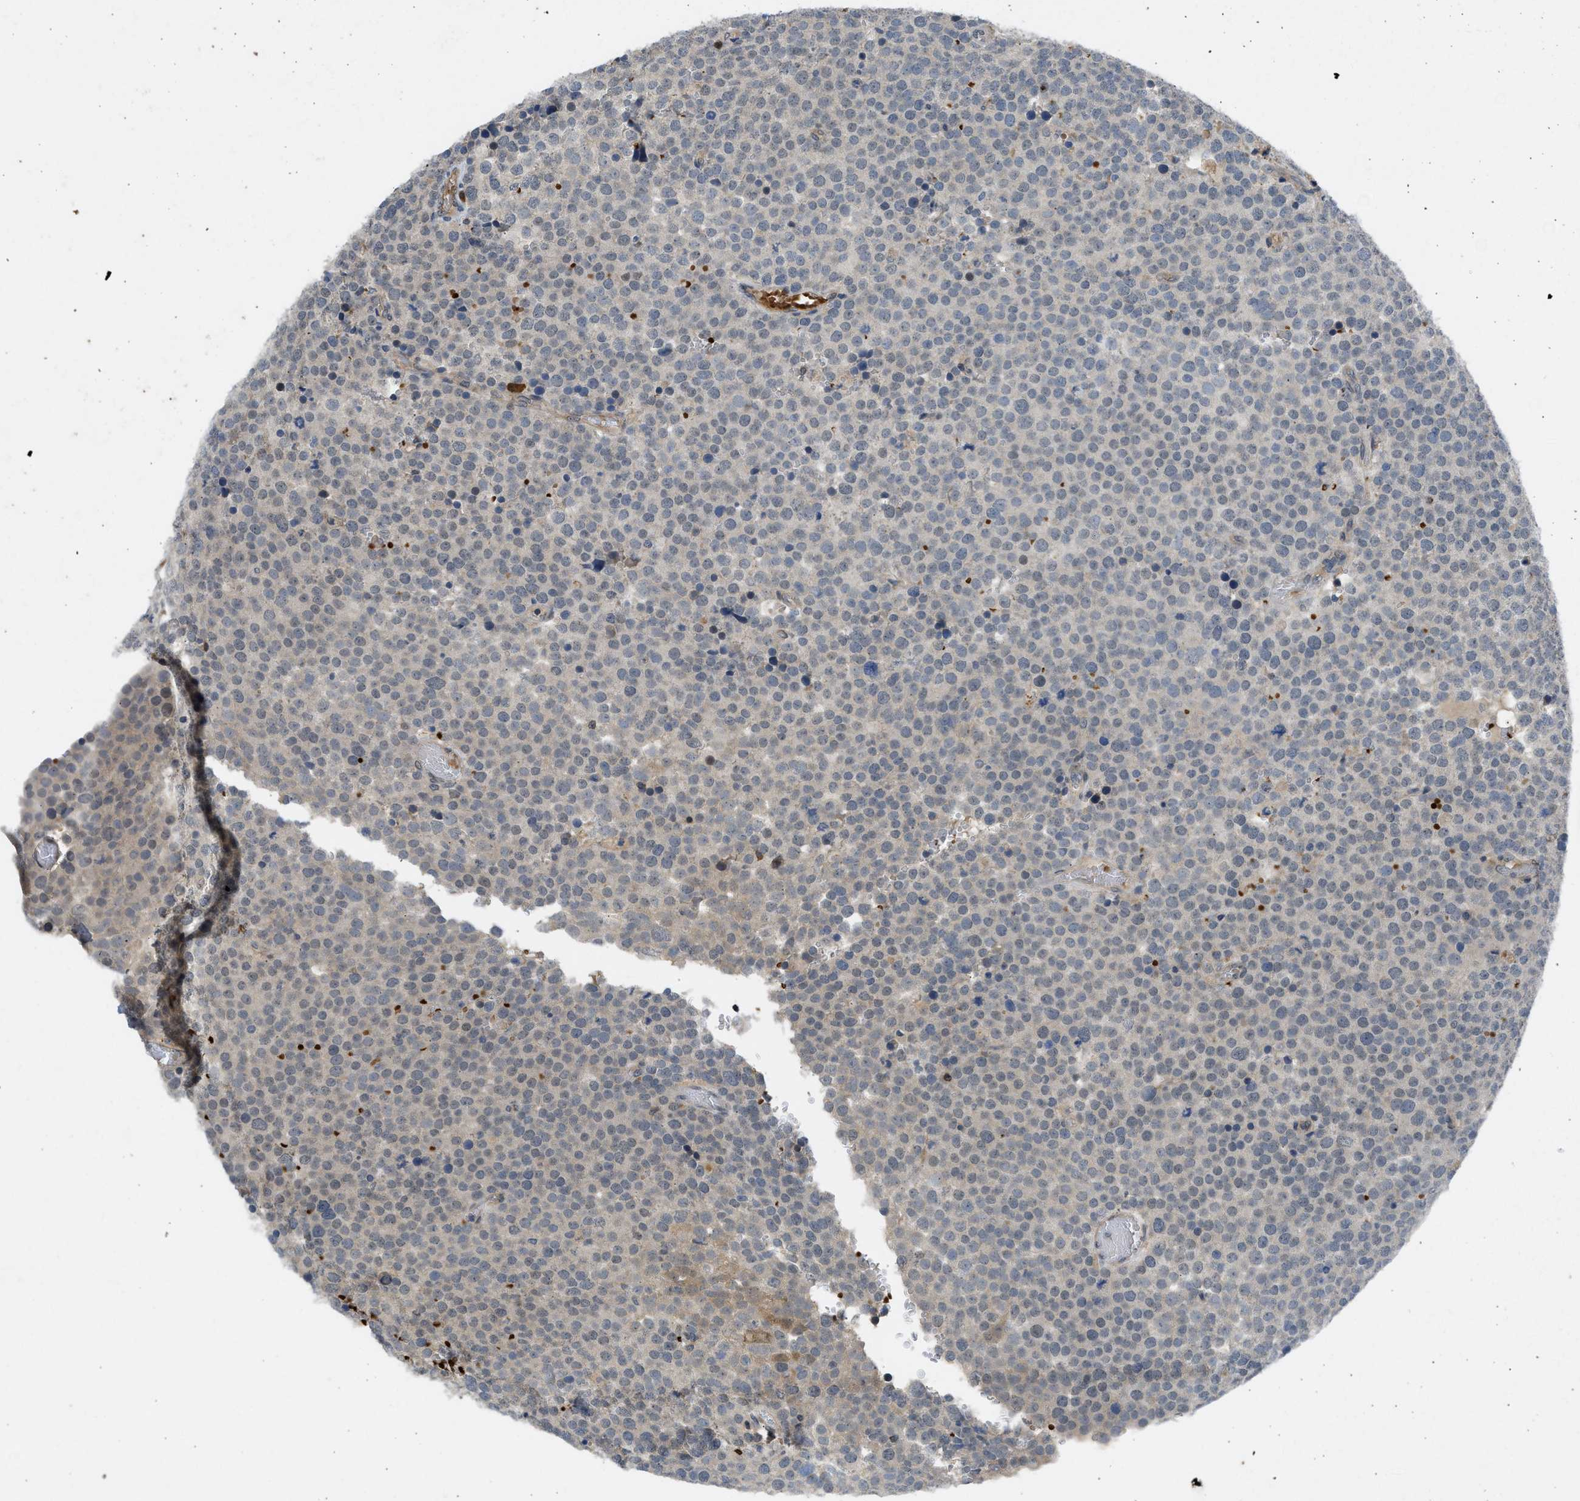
{"staining": {"intensity": "negative", "quantity": "none", "location": "none"}, "tissue": "testis cancer", "cell_type": "Tumor cells", "image_type": "cancer", "snomed": [{"axis": "morphology", "description": "Normal tissue, NOS"}, {"axis": "morphology", "description": "Seminoma, NOS"}, {"axis": "topography", "description": "Testis"}], "caption": "Tumor cells are negative for brown protein staining in testis cancer.", "gene": "MAPK7", "patient": {"sex": "male", "age": 71}}